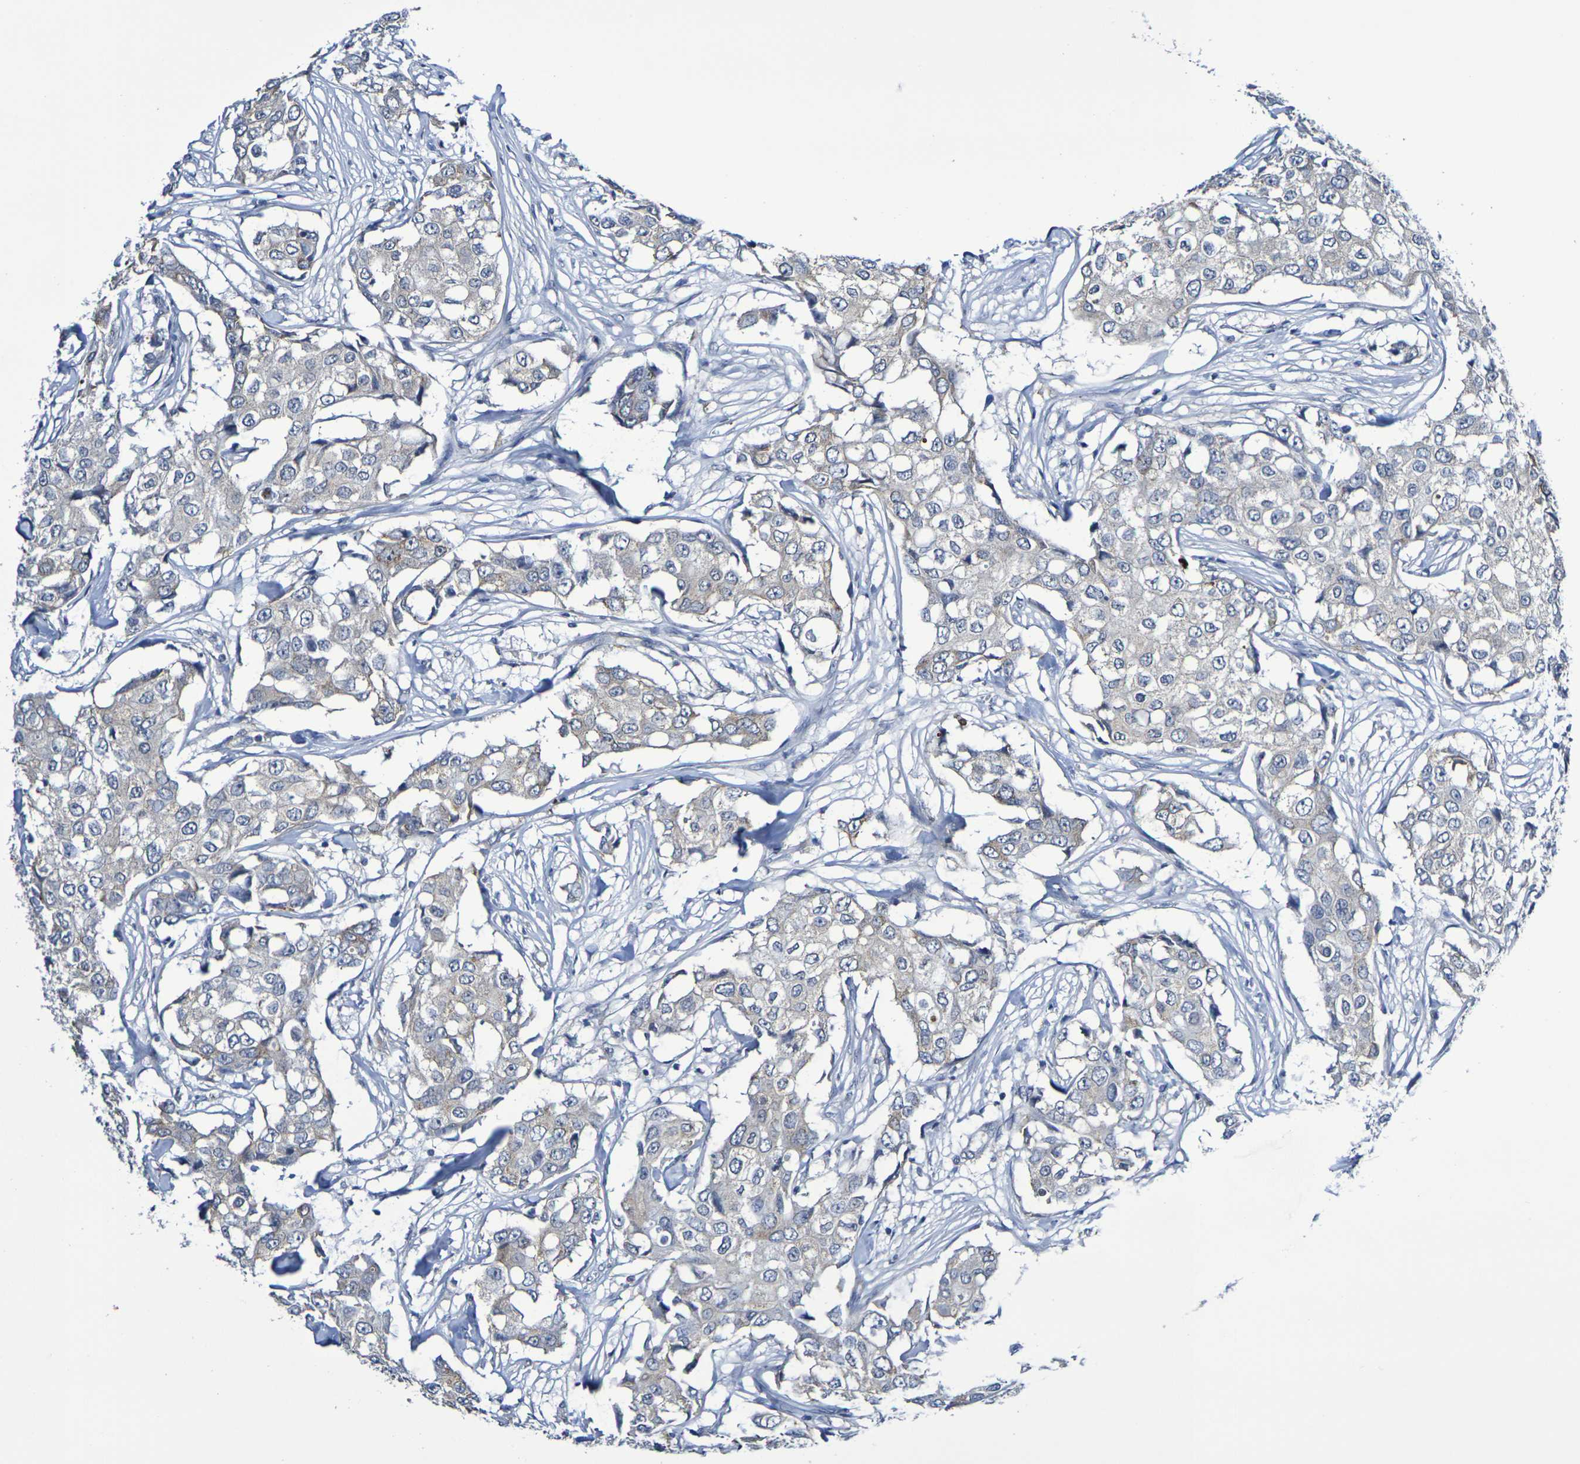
{"staining": {"intensity": "weak", "quantity": ">75%", "location": "cytoplasmic/membranous"}, "tissue": "breast cancer", "cell_type": "Tumor cells", "image_type": "cancer", "snomed": [{"axis": "morphology", "description": "Duct carcinoma"}, {"axis": "topography", "description": "Breast"}], "caption": "Weak cytoplasmic/membranous positivity is seen in about >75% of tumor cells in breast cancer (invasive ductal carcinoma).", "gene": "CHRNB1", "patient": {"sex": "female", "age": 27}}